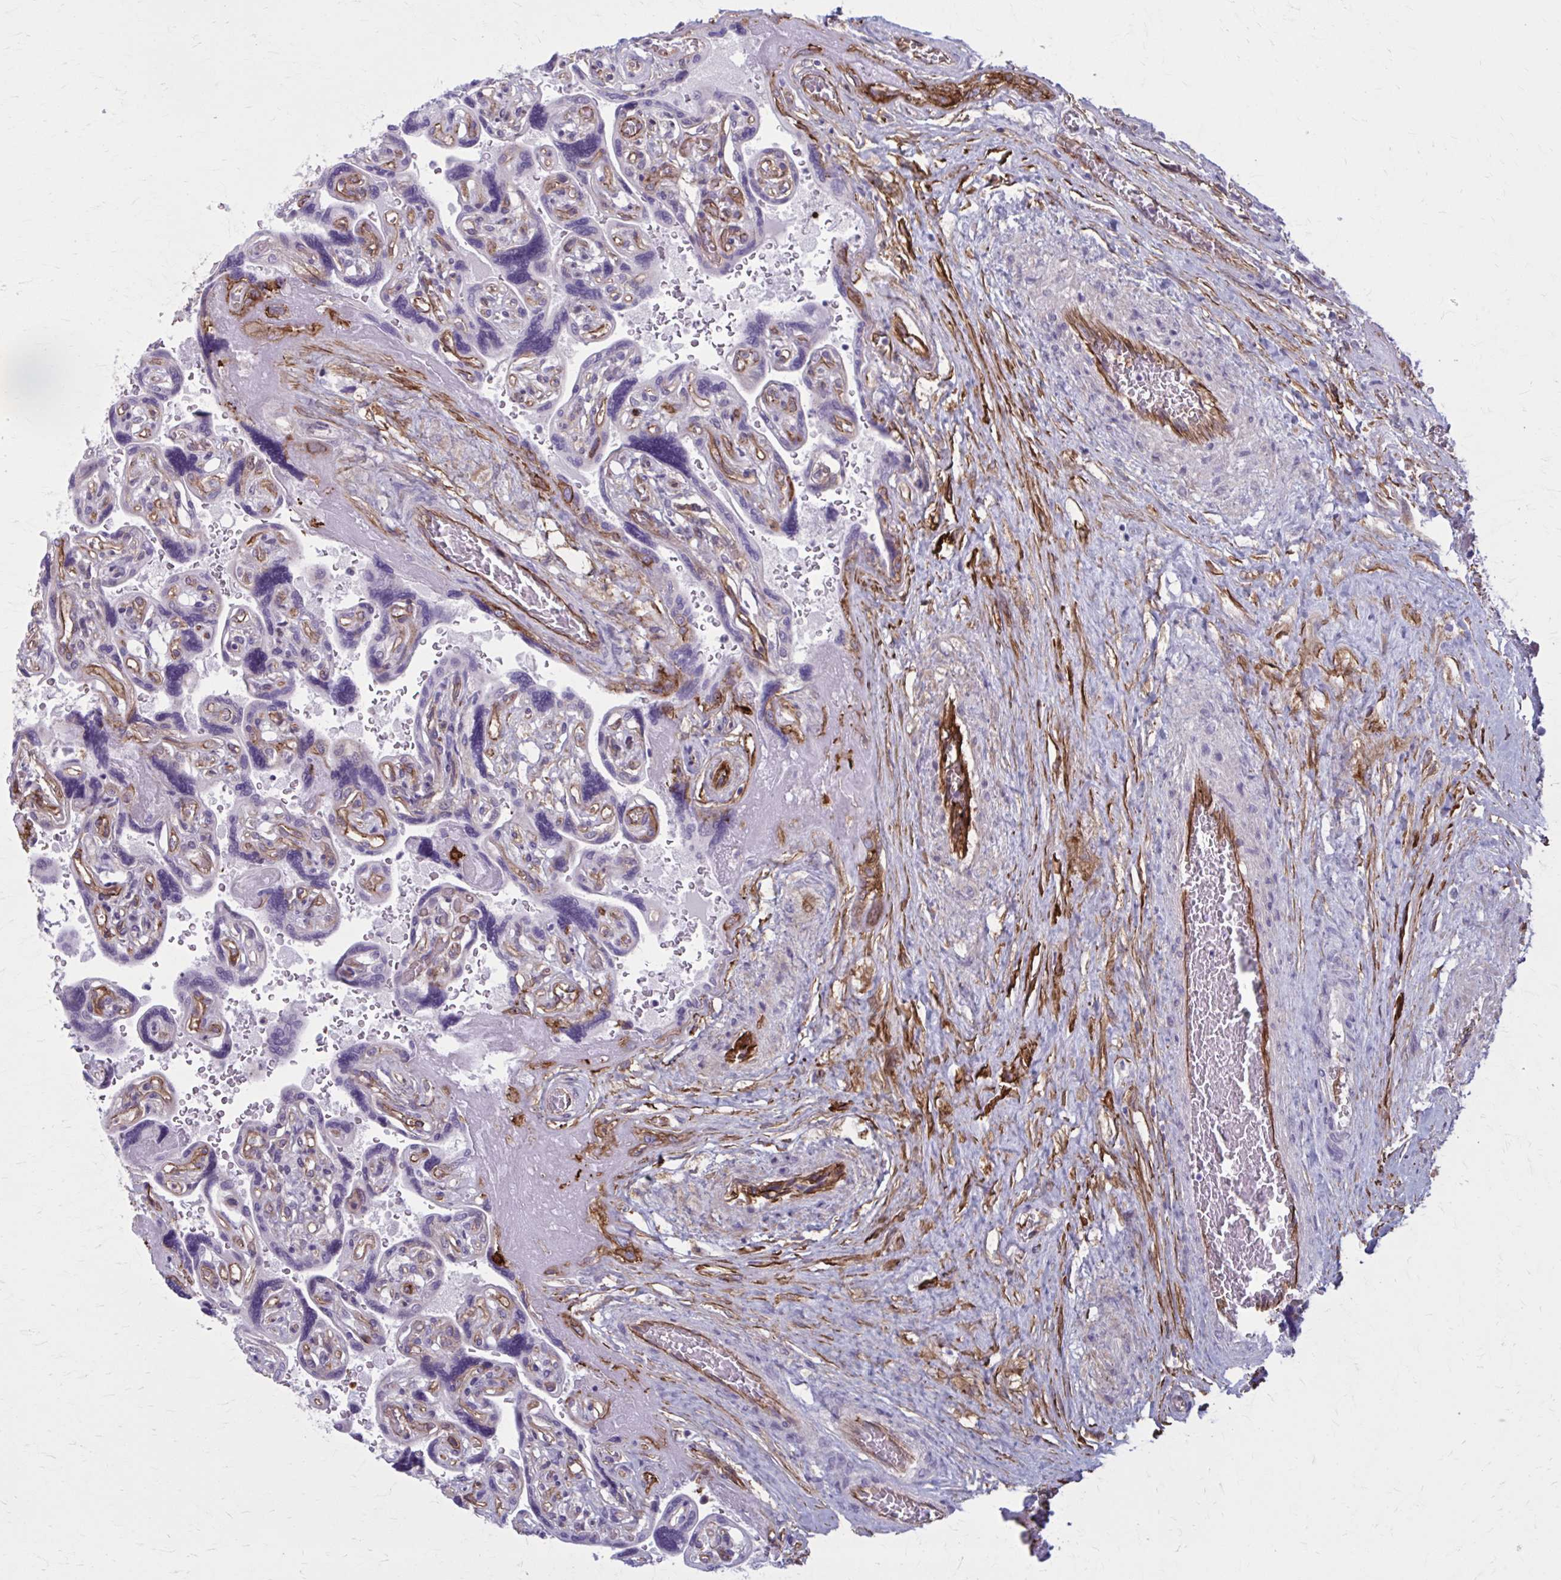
{"staining": {"intensity": "moderate", "quantity": "<25%", "location": "cytoplasmic/membranous"}, "tissue": "placenta", "cell_type": "Decidual cells", "image_type": "normal", "snomed": [{"axis": "morphology", "description": "Normal tissue, NOS"}, {"axis": "topography", "description": "Placenta"}], "caption": "Immunohistochemistry (IHC) of normal placenta demonstrates low levels of moderate cytoplasmic/membranous positivity in about <25% of decidual cells.", "gene": "ZDHHC7", "patient": {"sex": "female", "age": 32}}